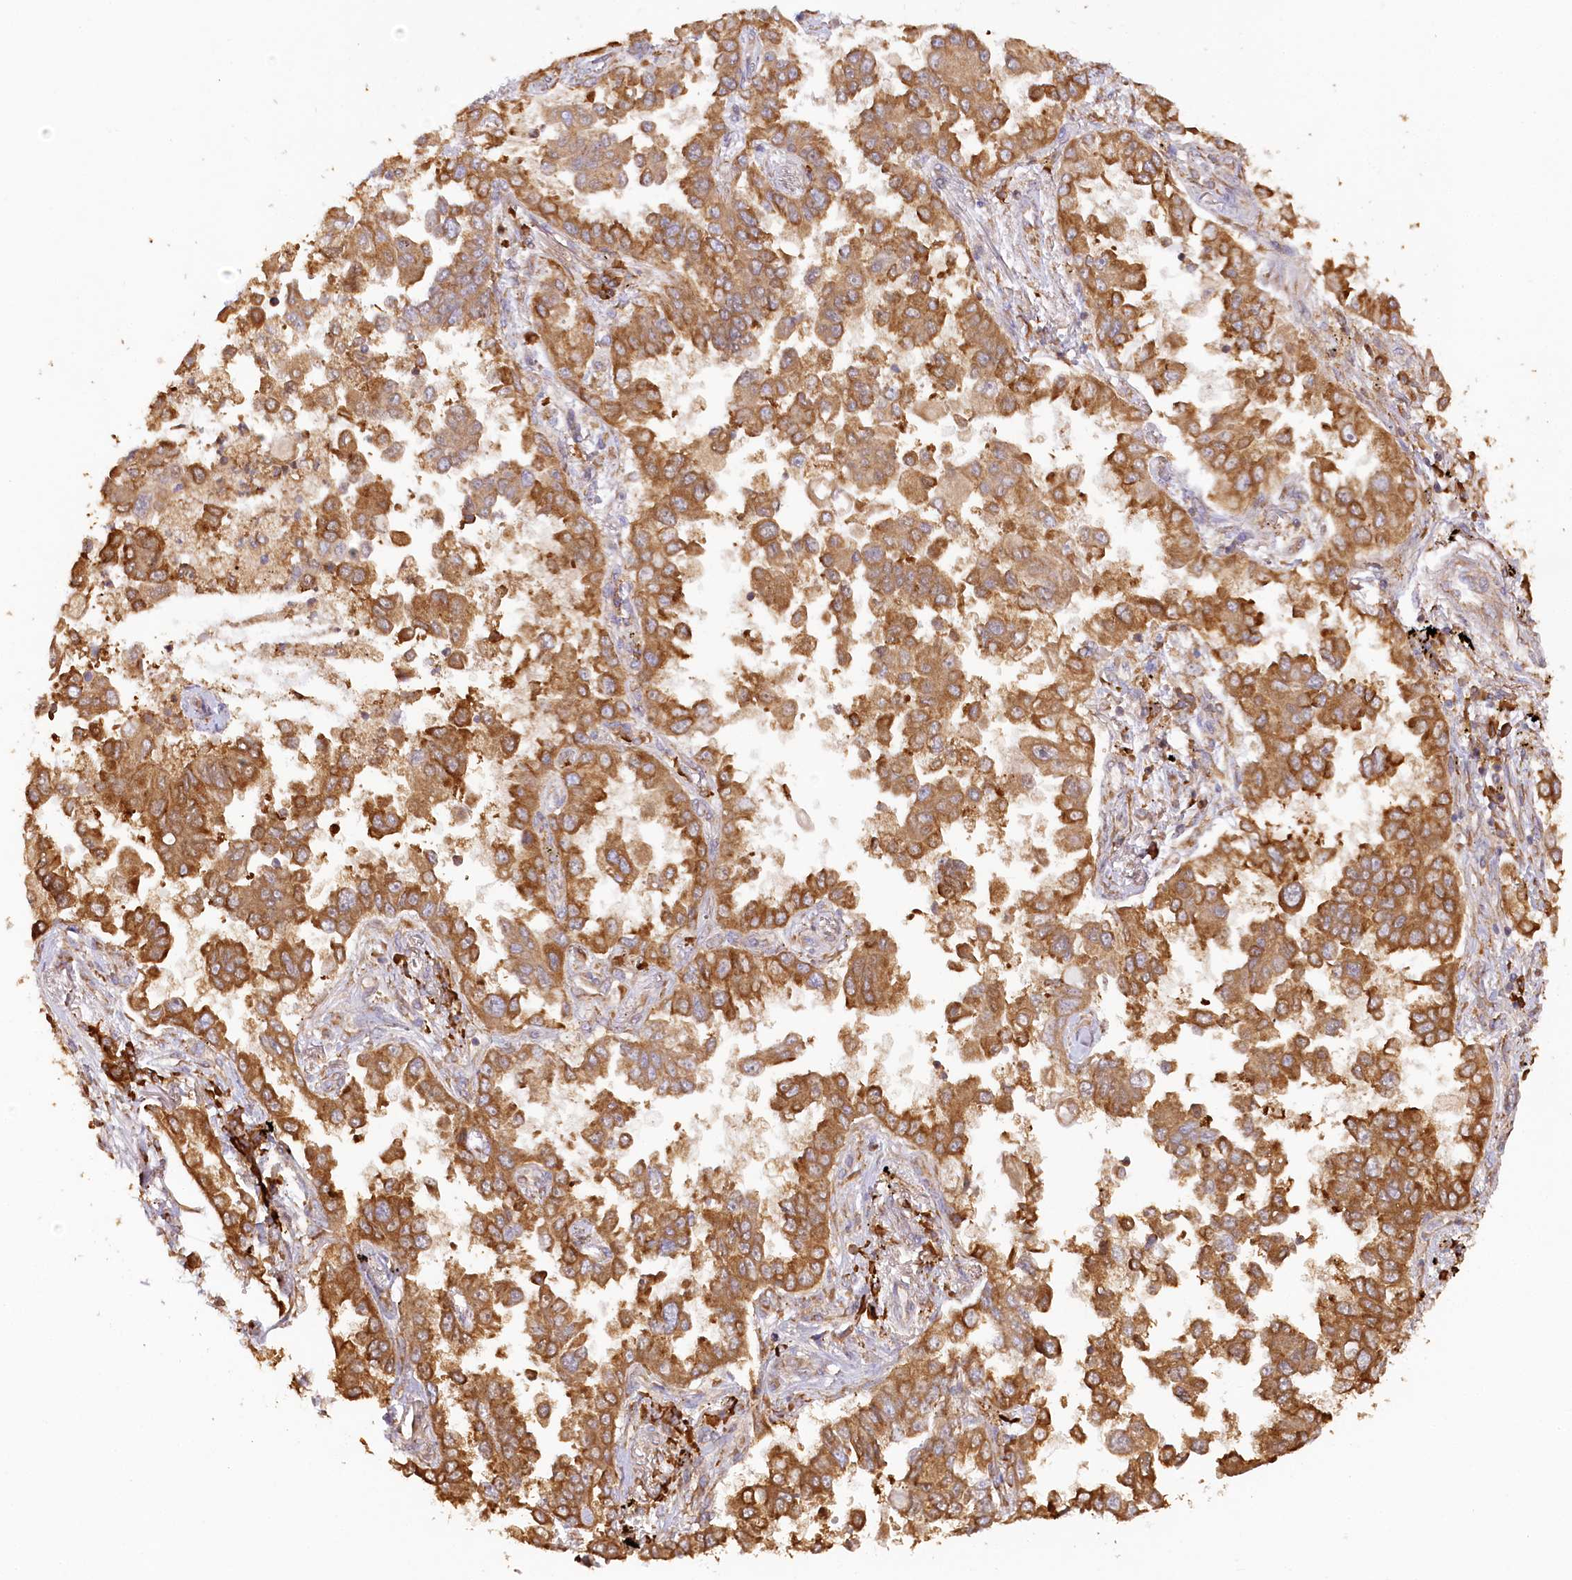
{"staining": {"intensity": "moderate", "quantity": ">75%", "location": "cytoplasmic/membranous"}, "tissue": "lung cancer", "cell_type": "Tumor cells", "image_type": "cancer", "snomed": [{"axis": "morphology", "description": "Adenocarcinoma, NOS"}, {"axis": "topography", "description": "Lung"}], "caption": "The micrograph demonstrates a brown stain indicating the presence of a protein in the cytoplasmic/membranous of tumor cells in lung cancer. (IHC, brightfield microscopy, high magnification).", "gene": "ACAP2", "patient": {"sex": "female", "age": 67}}